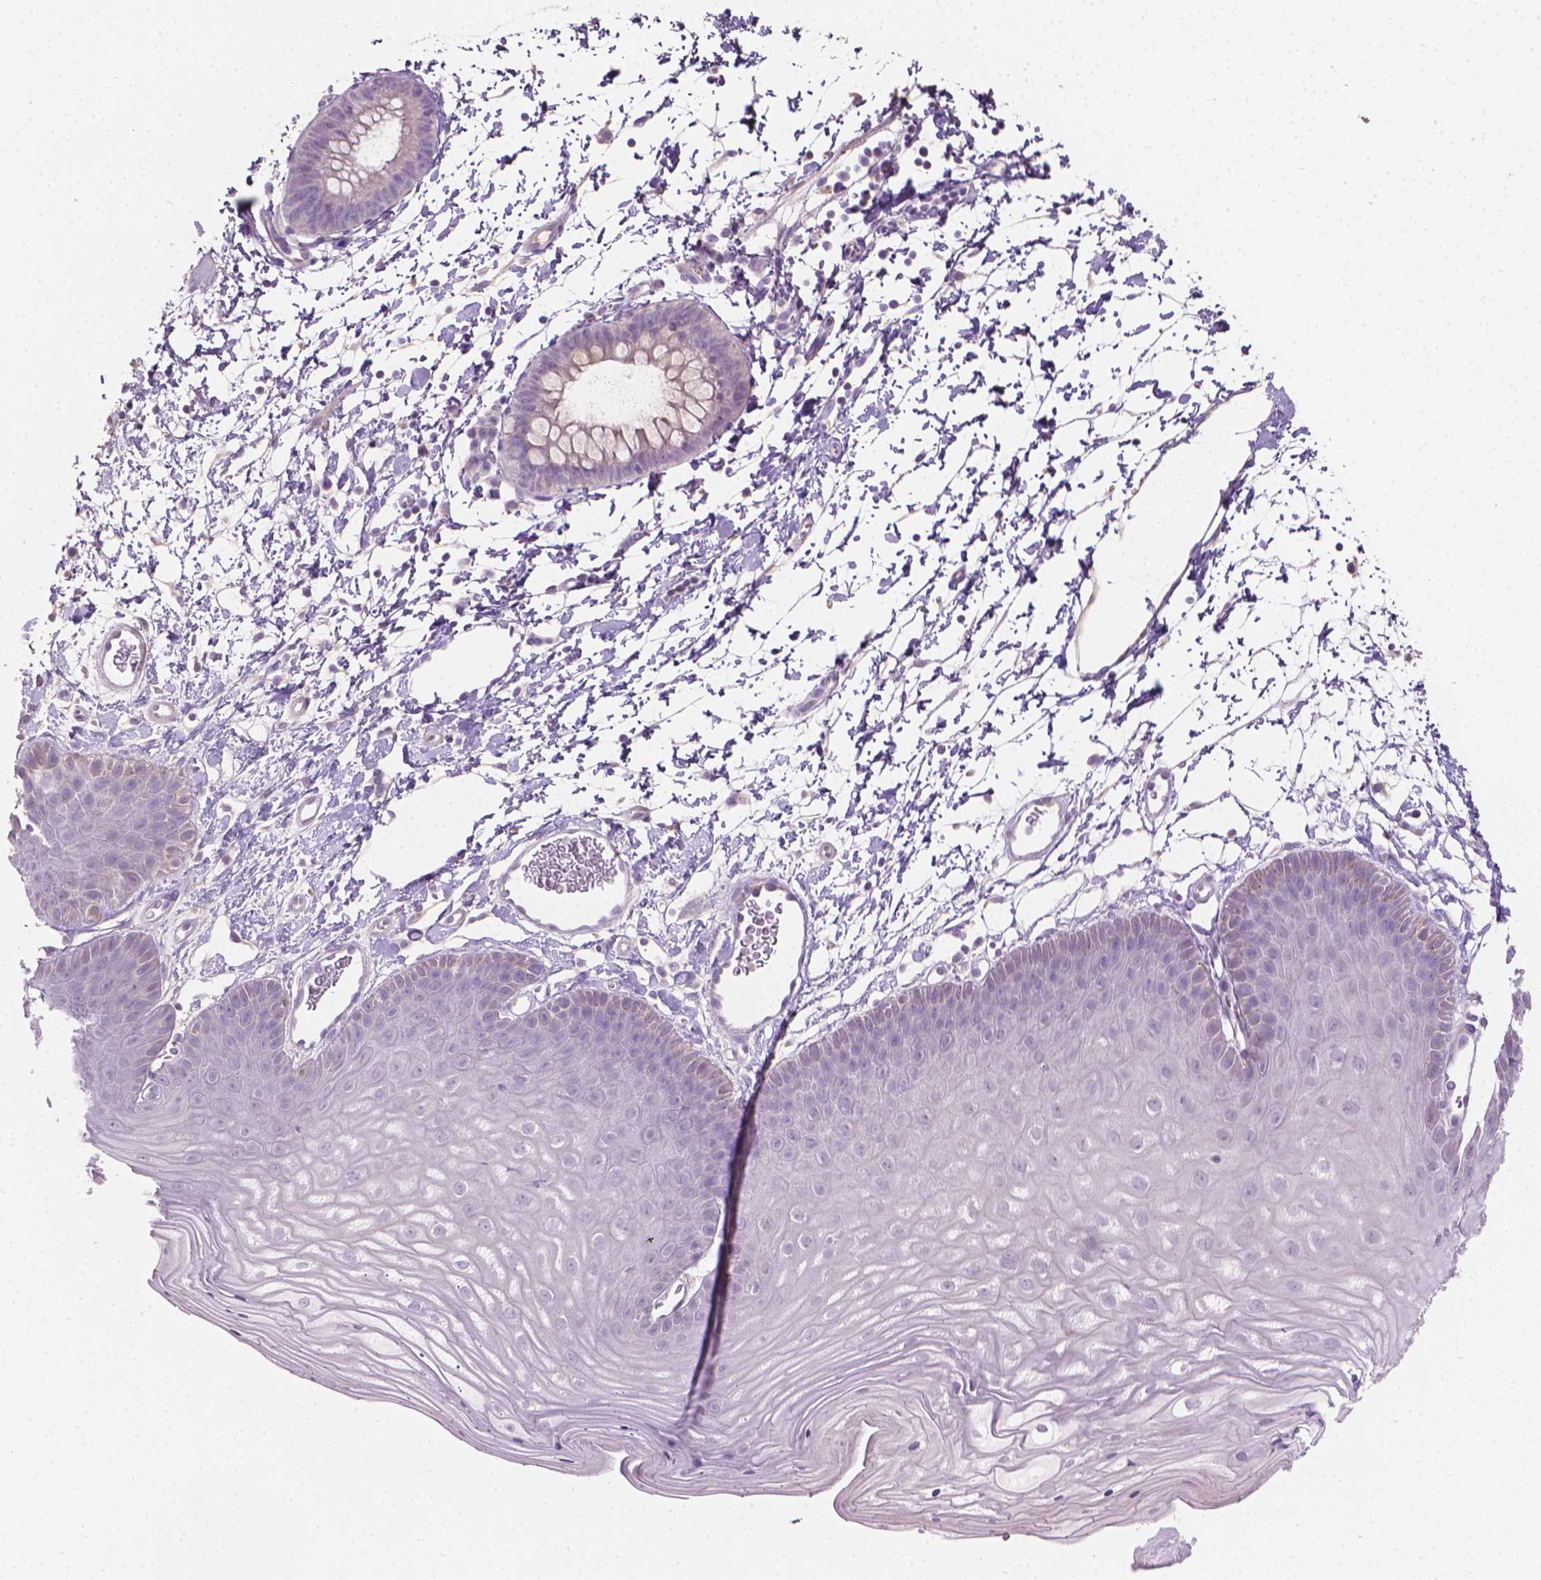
{"staining": {"intensity": "negative", "quantity": "none", "location": "none"}, "tissue": "skin", "cell_type": "Epidermal cells", "image_type": "normal", "snomed": [{"axis": "morphology", "description": "Normal tissue, NOS"}, {"axis": "topography", "description": "Anal"}], "caption": "Immunohistochemistry of unremarkable skin shows no positivity in epidermal cells.", "gene": "CABCOCO1", "patient": {"sex": "male", "age": 53}}